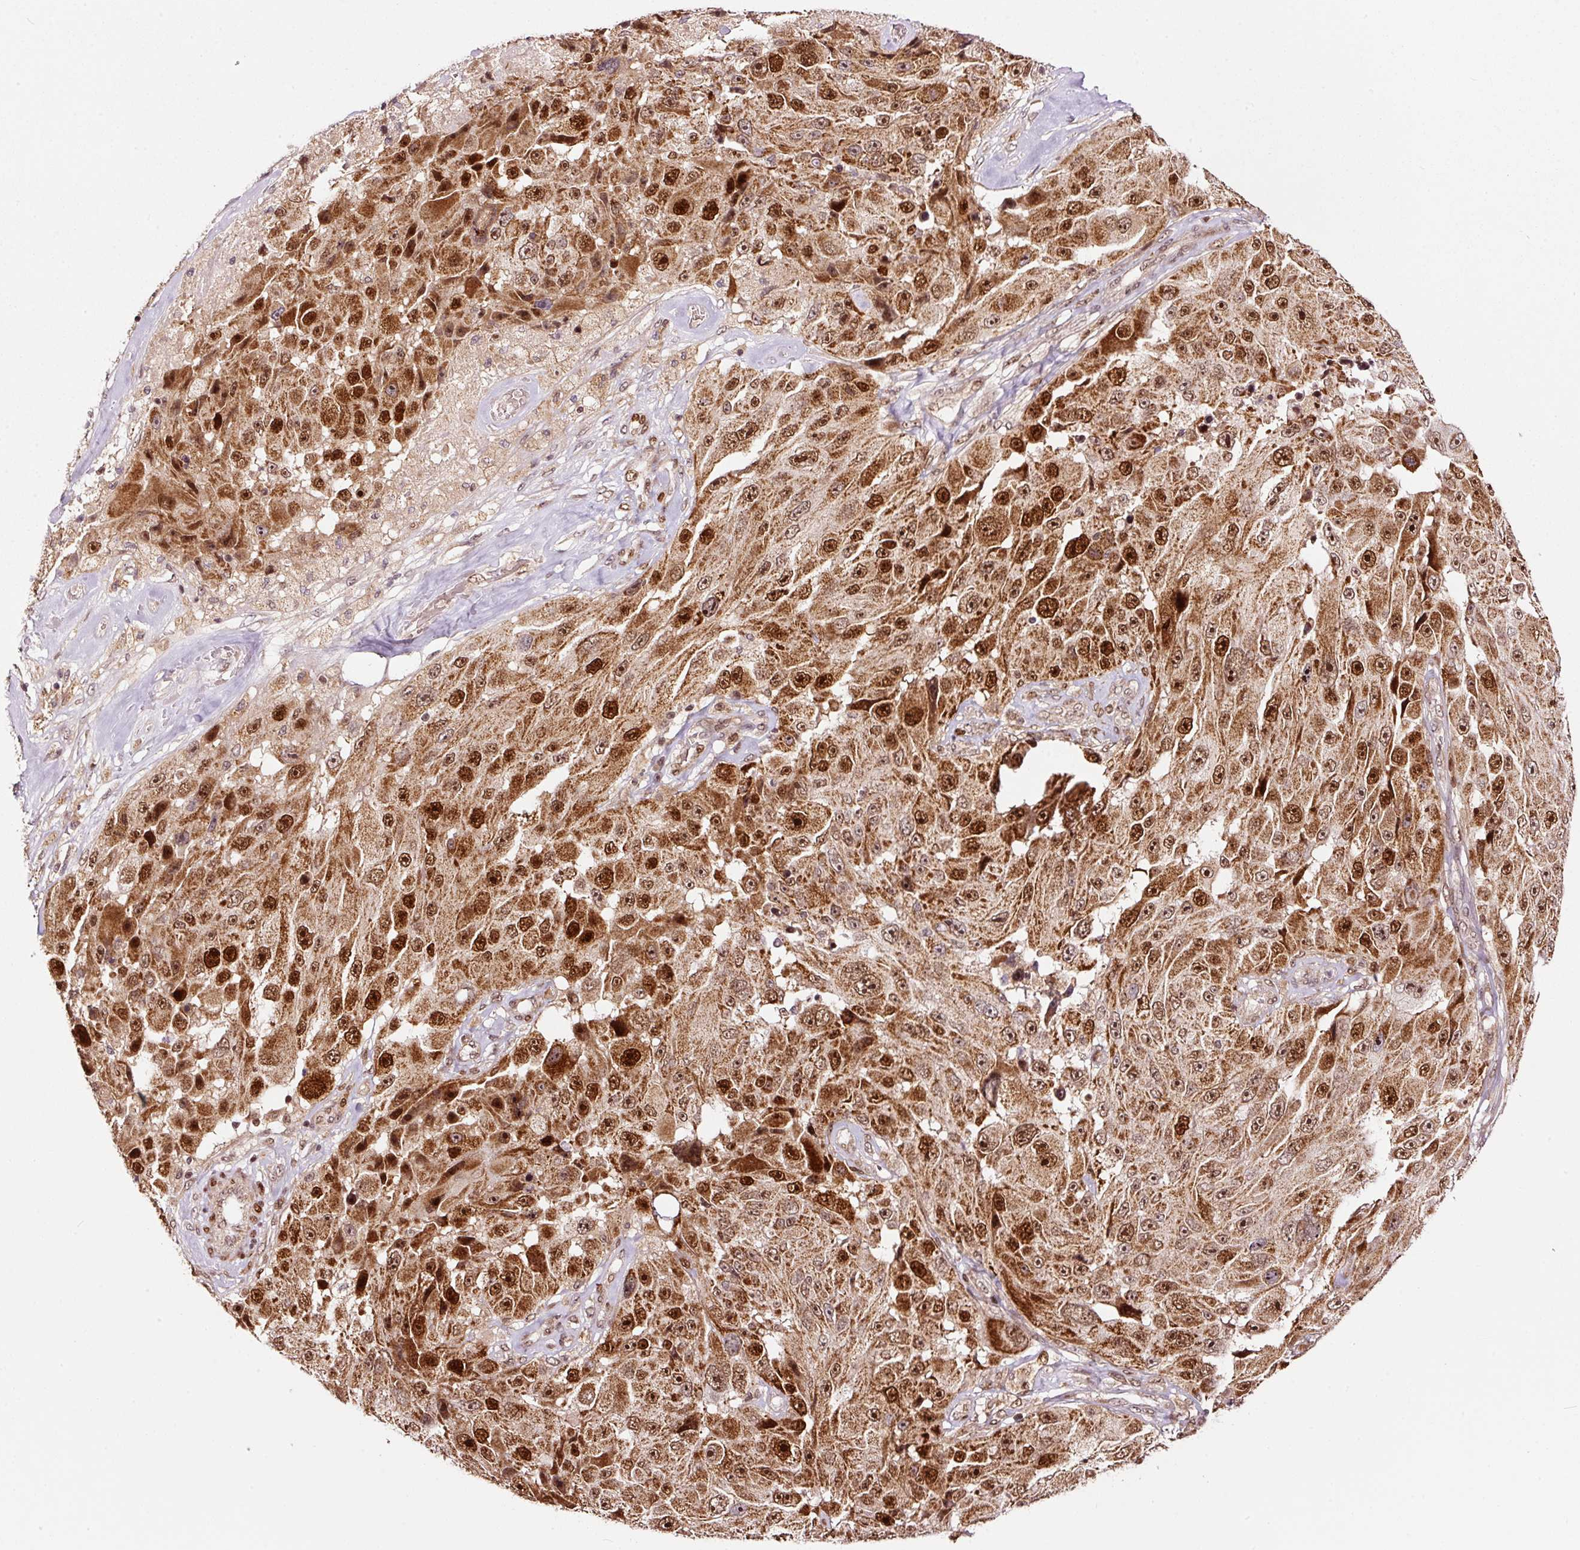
{"staining": {"intensity": "strong", "quantity": ">75%", "location": "cytoplasmic/membranous,nuclear"}, "tissue": "melanoma", "cell_type": "Tumor cells", "image_type": "cancer", "snomed": [{"axis": "morphology", "description": "Malignant melanoma, Metastatic site"}, {"axis": "topography", "description": "Lymph node"}], "caption": "Protein expression analysis of human malignant melanoma (metastatic site) reveals strong cytoplasmic/membranous and nuclear expression in approximately >75% of tumor cells. The protein is shown in brown color, while the nuclei are stained blue.", "gene": "RFC4", "patient": {"sex": "male", "age": 62}}